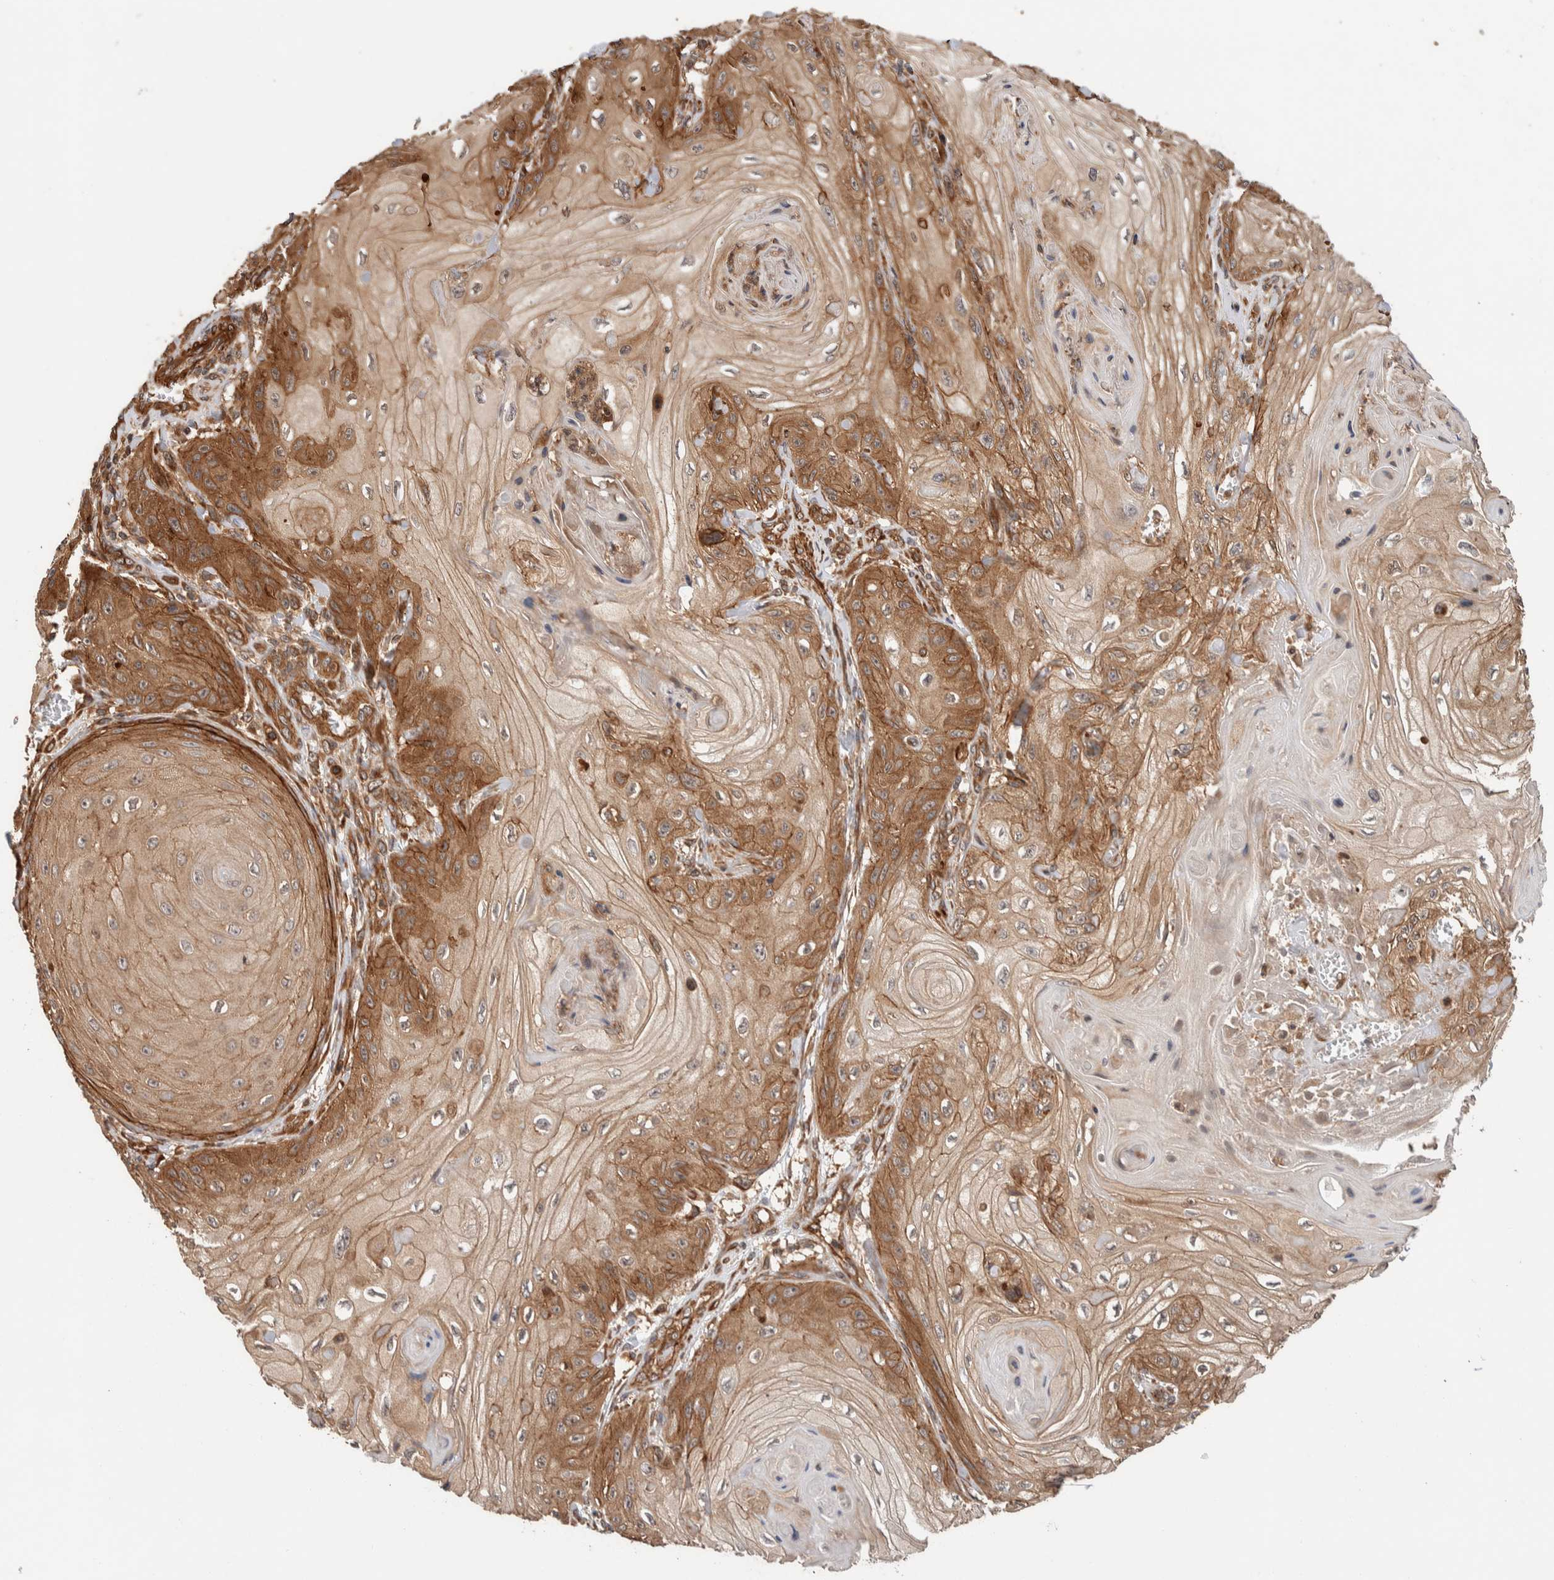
{"staining": {"intensity": "moderate", "quantity": ">75%", "location": "cytoplasmic/membranous"}, "tissue": "skin cancer", "cell_type": "Tumor cells", "image_type": "cancer", "snomed": [{"axis": "morphology", "description": "Squamous cell carcinoma, NOS"}, {"axis": "topography", "description": "Skin"}], "caption": "Skin cancer (squamous cell carcinoma) tissue shows moderate cytoplasmic/membranous expression in about >75% of tumor cells (Brightfield microscopy of DAB IHC at high magnification).", "gene": "SYNRG", "patient": {"sex": "male", "age": 74}}